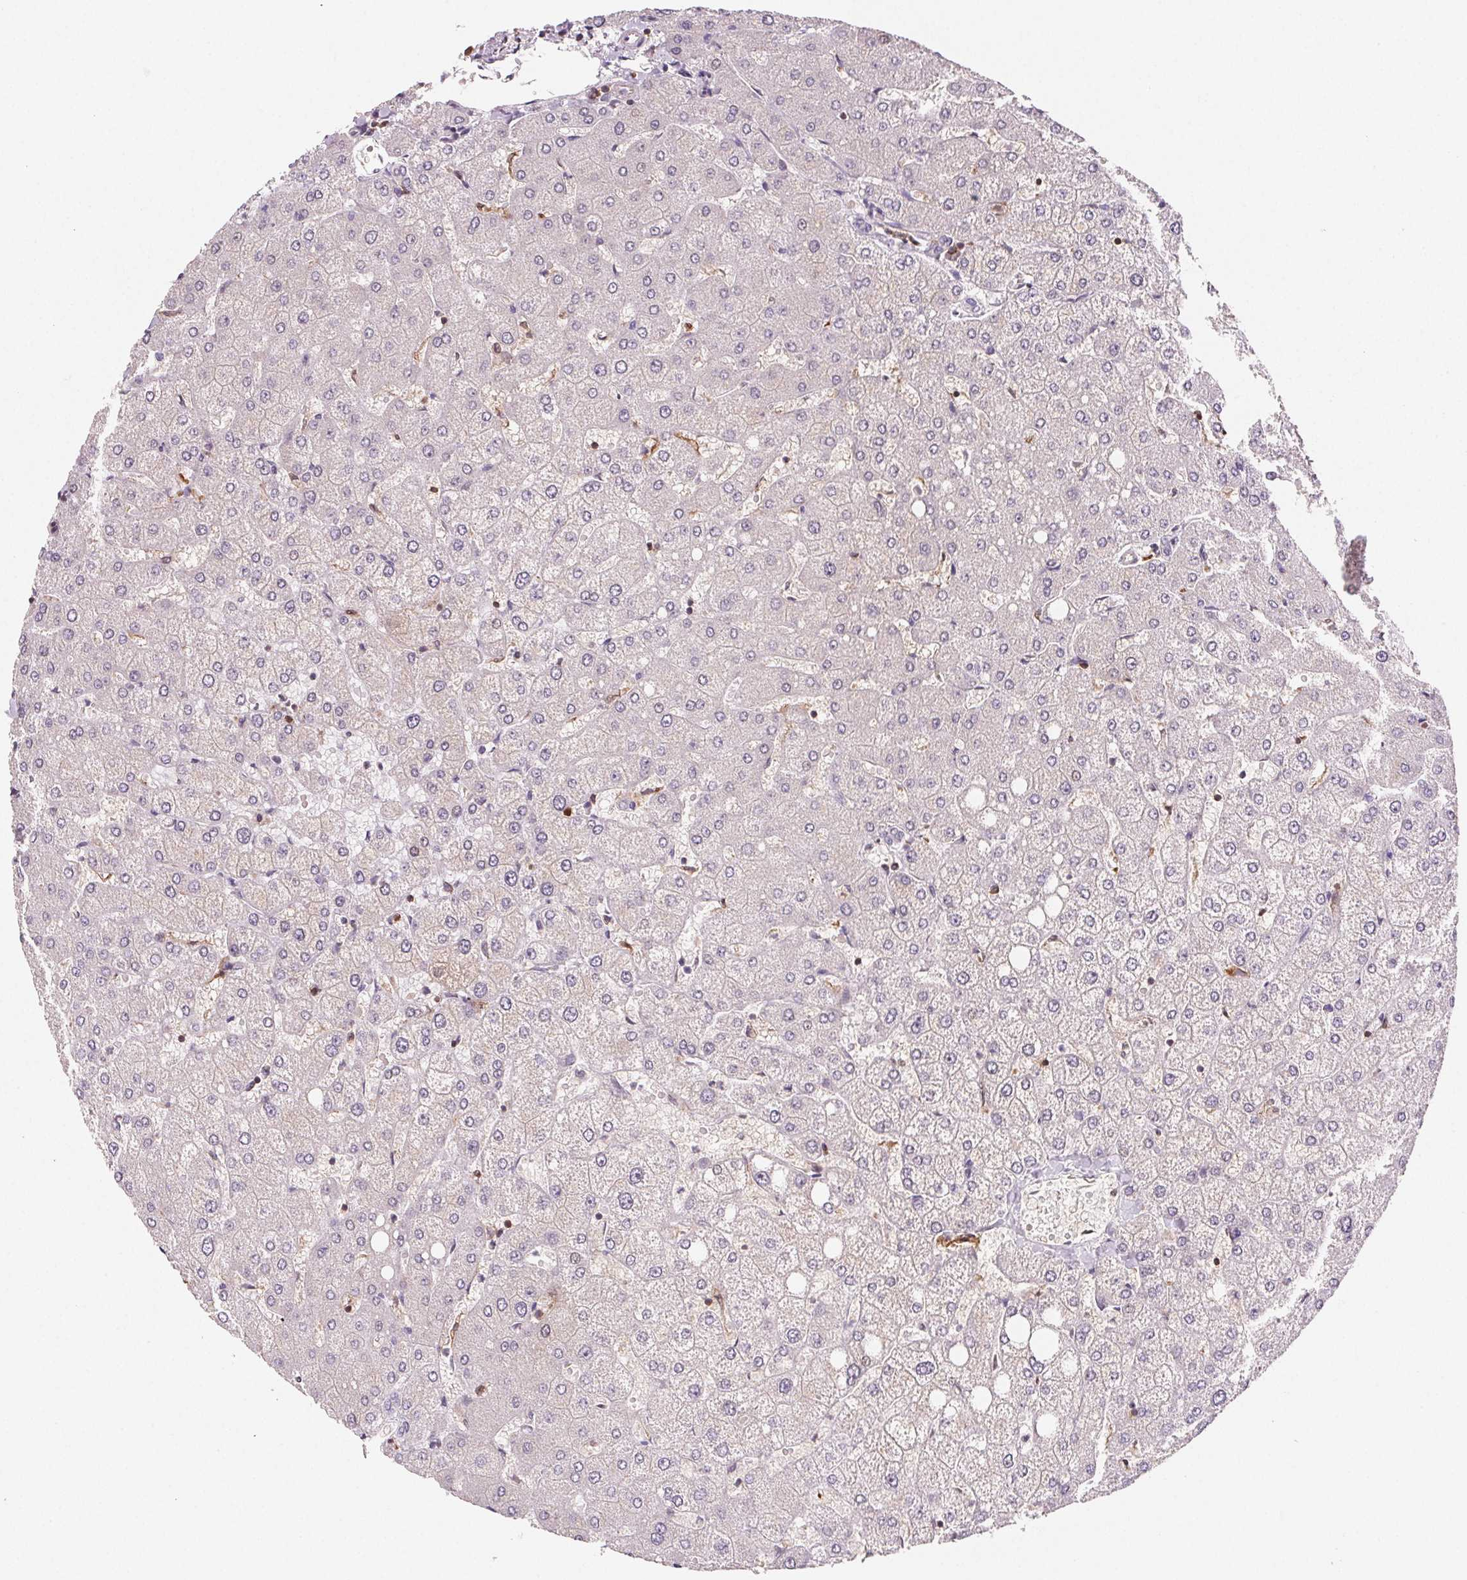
{"staining": {"intensity": "negative", "quantity": "none", "location": "none"}, "tissue": "liver", "cell_type": "Cholangiocytes", "image_type": "normal", "snomed": [{"axis": "morphology", "description": "Normal tissue, NOS"}, {"axis": "topography", "description": "Liver"}], "caption": "High magnification brightfield microscopy of unremarkable liver stained with DAB (brown) and counterstained with hematoxylin (blue): cholangiocytes show no significant positivity.", "gene": "GBP1", "patient": {"sex": "female", "age": 54}}